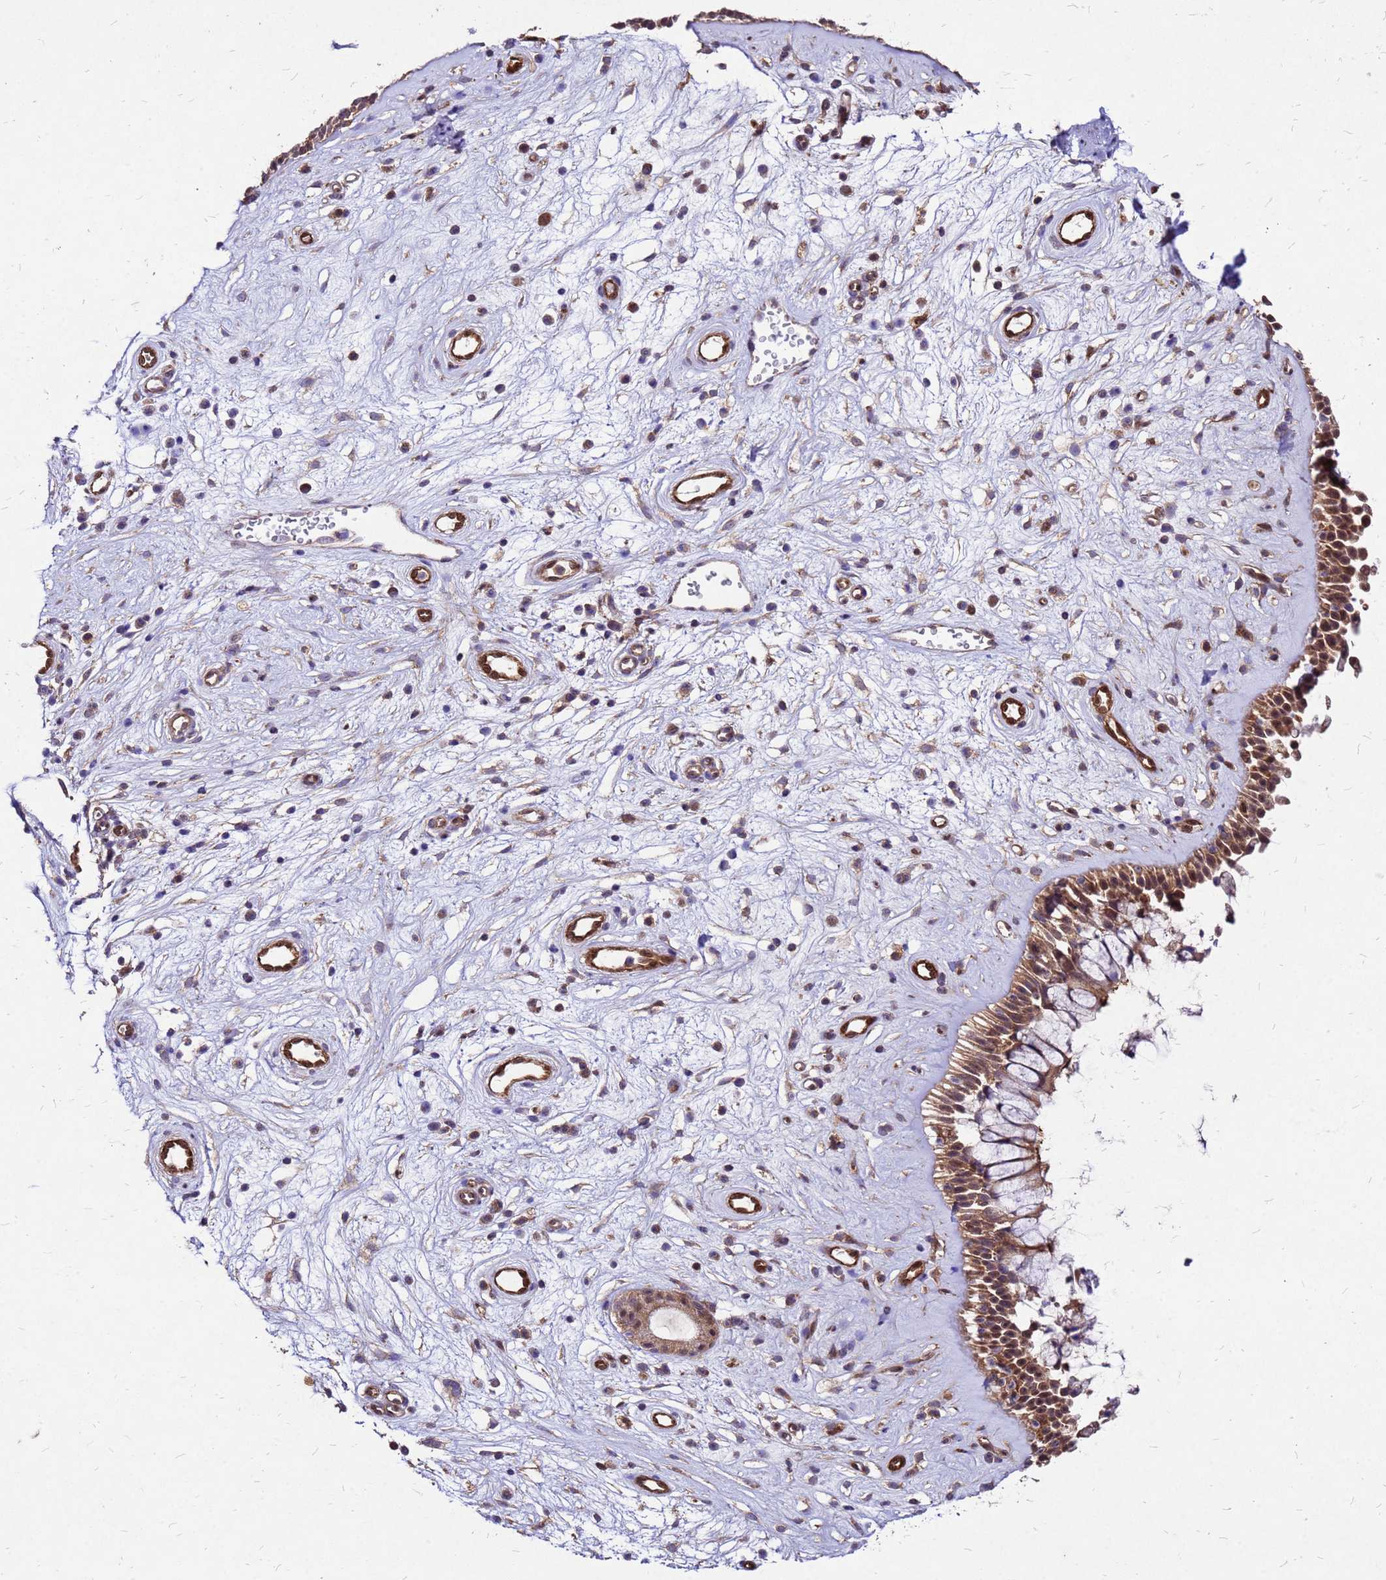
{"staining": {"intensity": "moderate", "quantity": ">75%", "location": "cytoplasmic/membranous,nuclear"}, "tissue": "nasopharynx", "cell_type": "Respiratory epithelial cells", "image_type": "normal", "snomed": [{"axis": "morphology", "description": "Normal tissue, NOS"}, {"axis": "topography", "description": "Nasopharynx"}], "caption": "Immunohistochemistry photomicrograph of normal nasopharynx: nasopharynx stained using immunohistochemistry reveals medium levels of moderate protein expression localized specifically in the cytoplasmic/membranous,nuclear of respiratory epithelial cells, appearing as a cytoplasmic/membranous,nuclear brown color.", "gene": "DUSP23", "patient": {"sex": "male", "age": 32}}